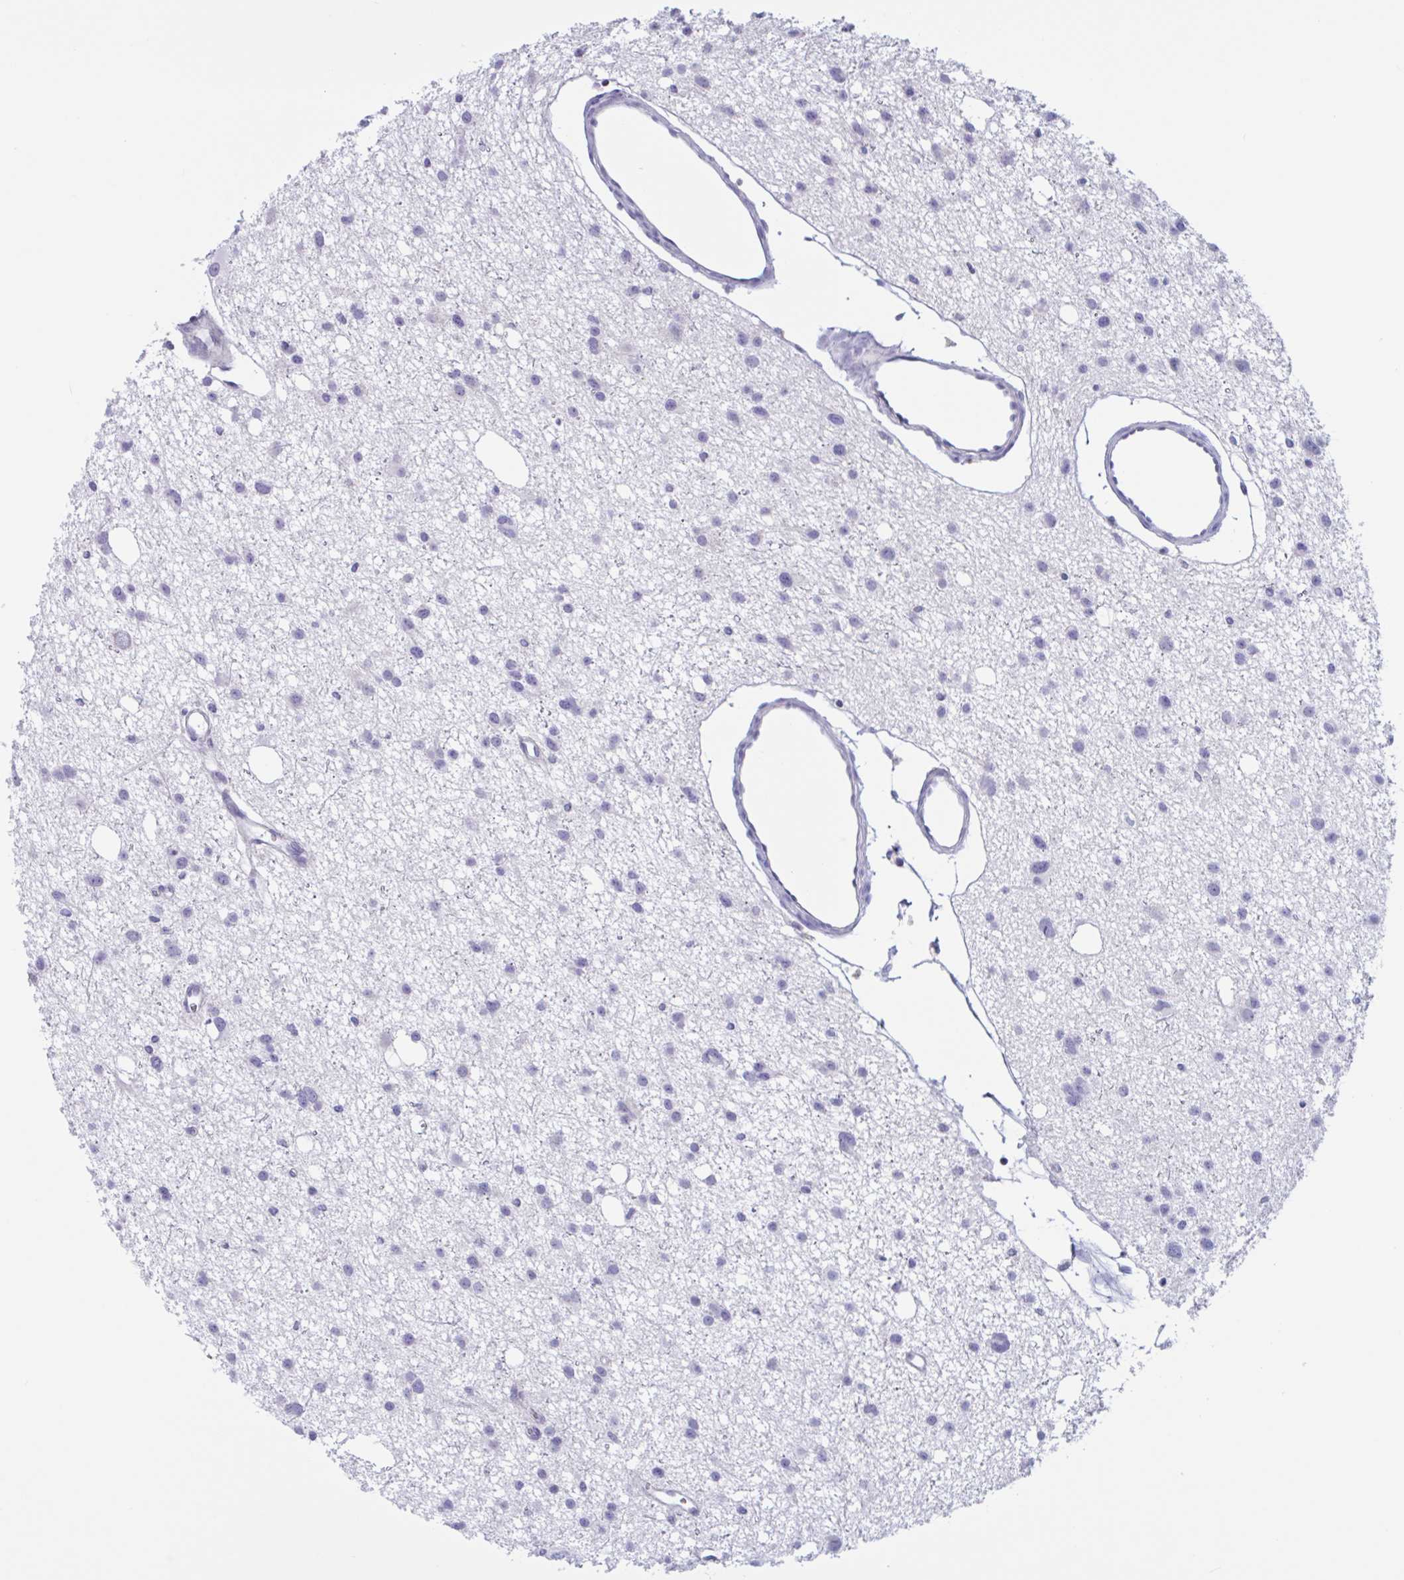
{"staining": {"intensity": "negative", "quantity": "none", "location": "none"}, "tissue": "glioma", "cell_type": "Tumor cells", "image_type": "cancer", "snomed": [{"axis": "morphology", "description": "Glioma, malignant, High grade"}, {"axis": "topography", "description": "Brain"}], "caption": "A high-resolution photomicrograph shows immunohistochemistry staining of glioma, which demonstrates no significant staining in tumor cells.", "gene": "SNX11", "patient": {"sex": "male", "age": 23}}